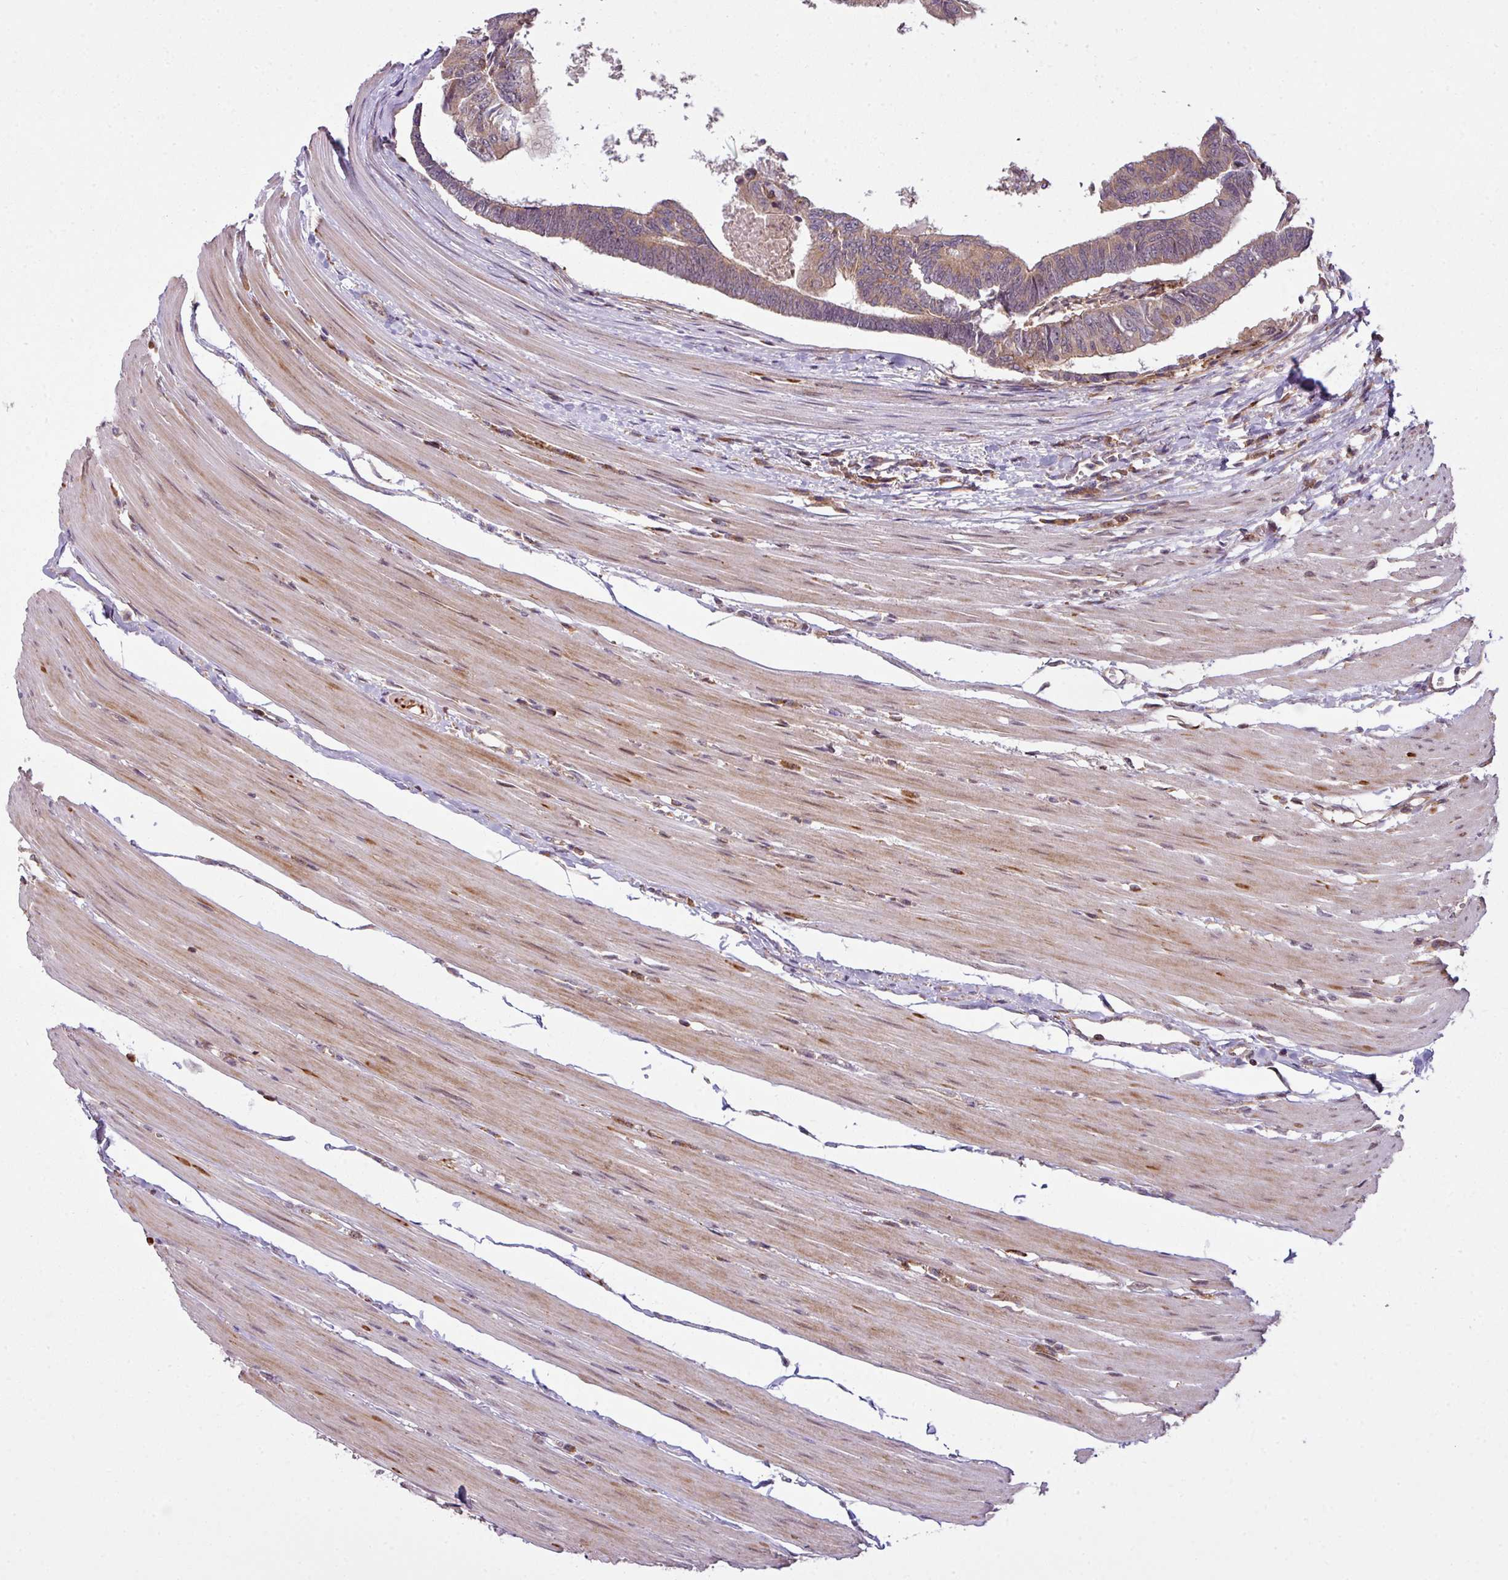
{"staining": {"intensity": "weak", "quantity": "25%-75%", "location": "cytoplasmic/membranous"}, "tissue": "colorectal cancer", "cell_type": "Tumor cells", "image_type": "cancer", "snomed": [{"axis": "morphology", "description": "Adenocarcinoma, NOS"}, {"axis": "topography", "description": "Rectum"}], "caption": "Weak cytoplasmic/membranous protein expression is present in approximately 25%-75% of tumor cells in colorectal adenocarcinoma. Using DAB (3,3'-diaminobenzidine) (brown) and hematoxylin (blue) stains, captured at high magnification using brightfield microscopy.", "gene": "ZC2HC1C", "patient": {"sex": "female", "age": 65}}